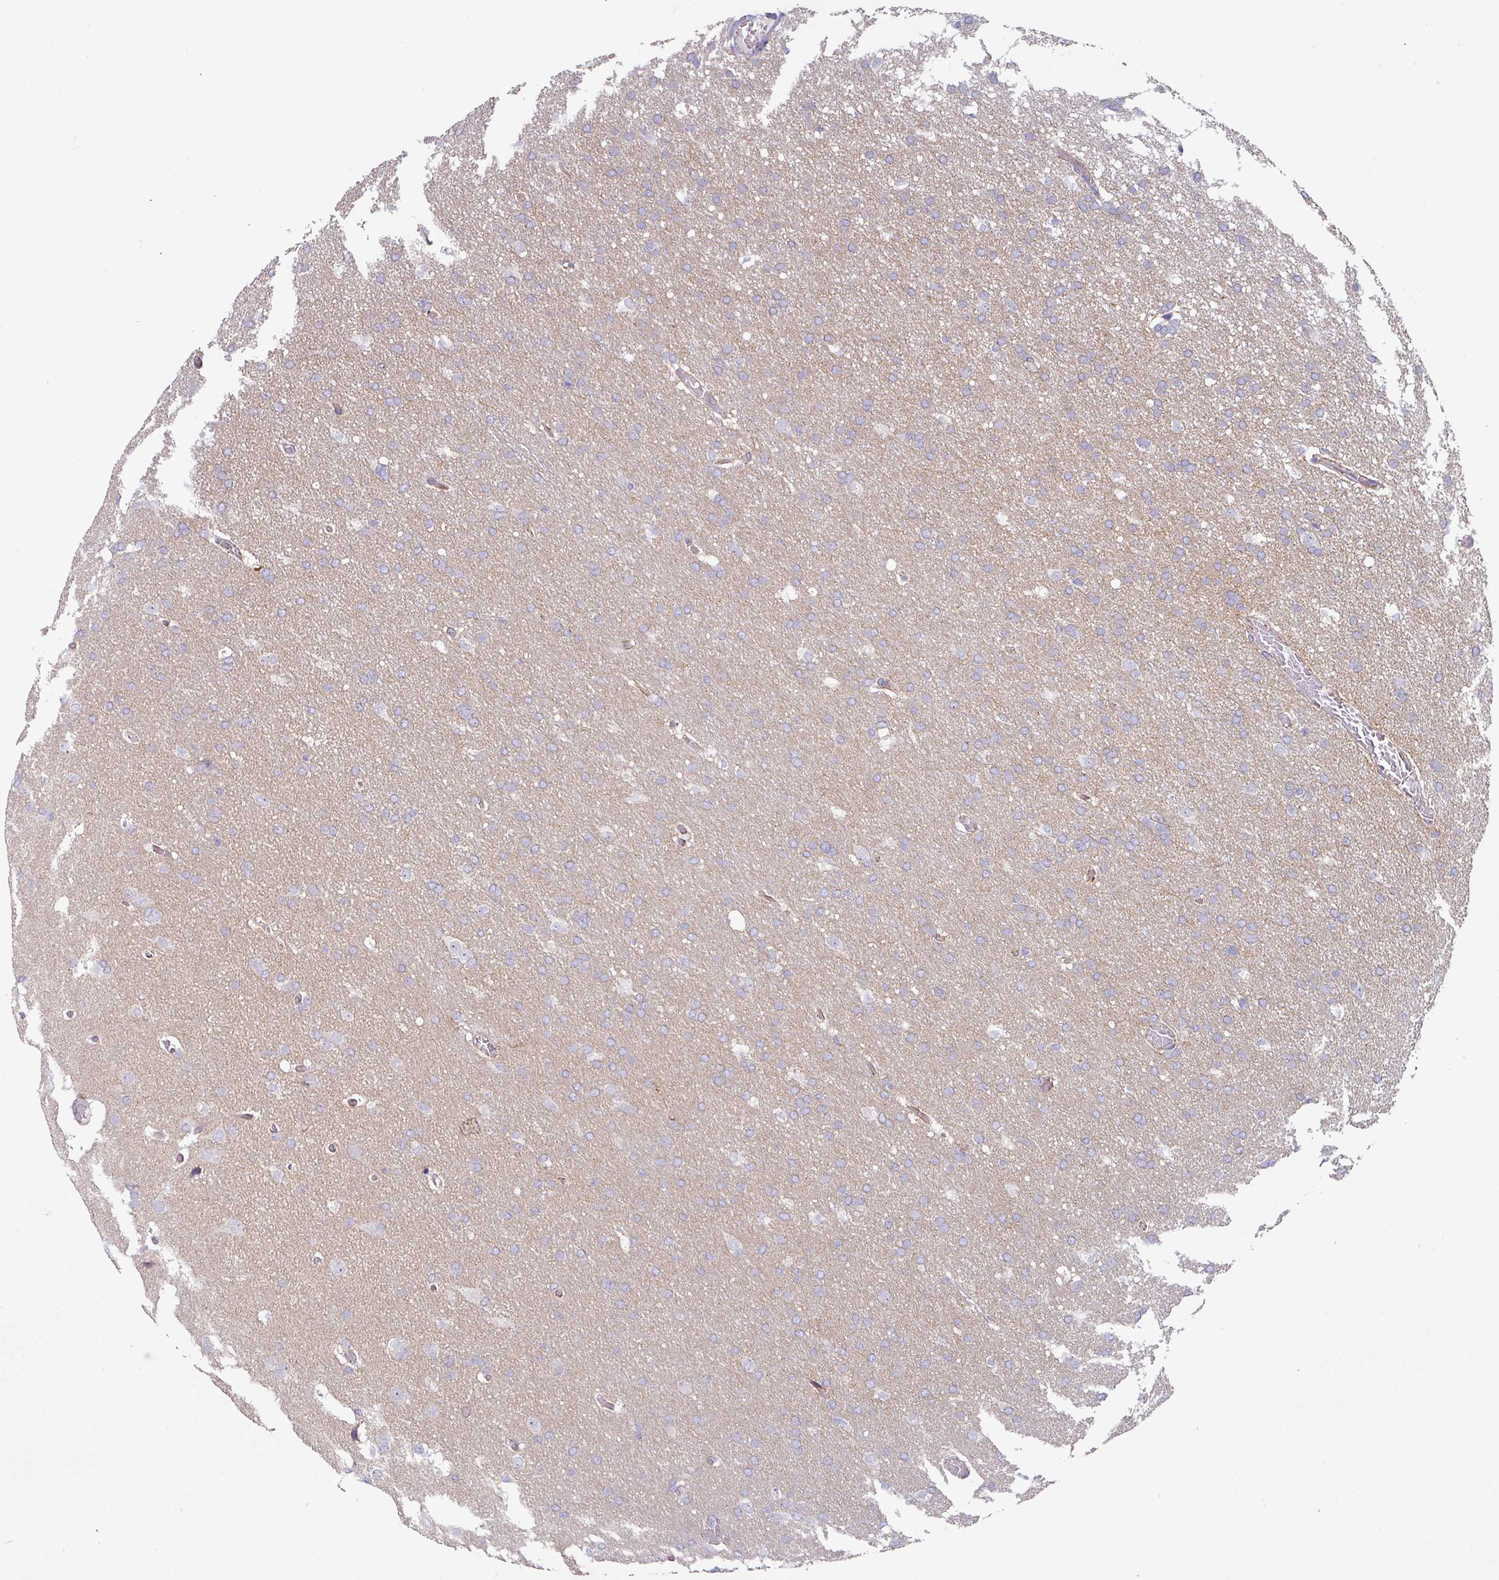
{"staining": {"intensity": "negative", "quantity": "none", "location": "none"}, "tissue": "glioma", "cell_type": "Tumor cells", "image_type": "cancer", "snomed": [{"axis": "morphology", "description": "Glioma, malignant, High grade"}, {"axis": "topography", "description": "Cerebral cortex"}], "caption": "Immunohistochemical staining of human glioma shows no significant positivity in tumor cells. Brightfield microscopy of immunohistochemistry (IHC) stained with DAB (brown) and hematoxylin (blue), captured at high magnification.", "gene": "JUP", "patient": {"sex": "female", "age": 36}}